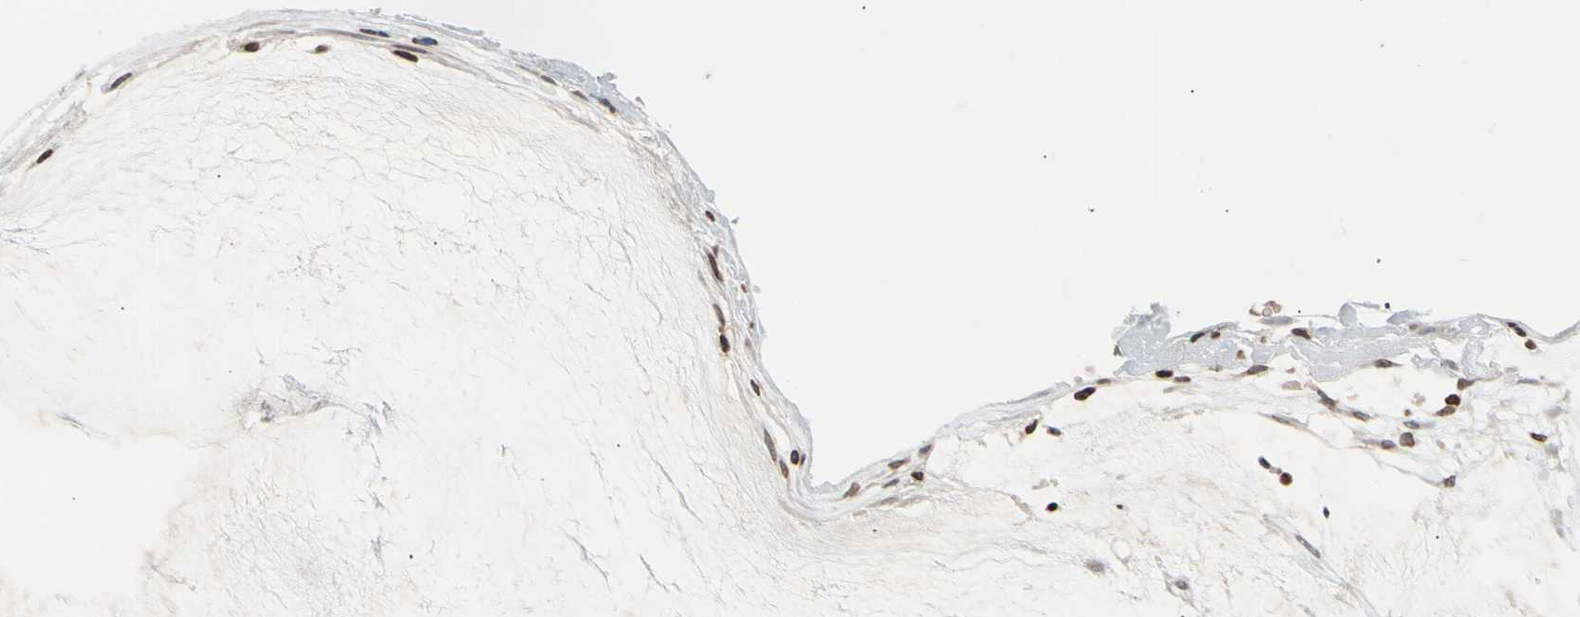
{"staining": {"intensity": "moderate", "quantity": ">75%", "location": "nuclear"}, "tissue": "ovarian cancer", "cell_type": "Tumor cells", "image_type": "cancer", "snomed": [{"axis": "morphology", "description": "Cystadenocarcinoma, mucinous, NOS"}, {"axis": "topography", "description": "Ovary"}], "caption": "Ovarian mucinous cystadenocarcinoma stained with a protein marker displays moderate staining in tumor cells.", "gene": "GPX4", "patient": {"sex": "female", "age": 39}}